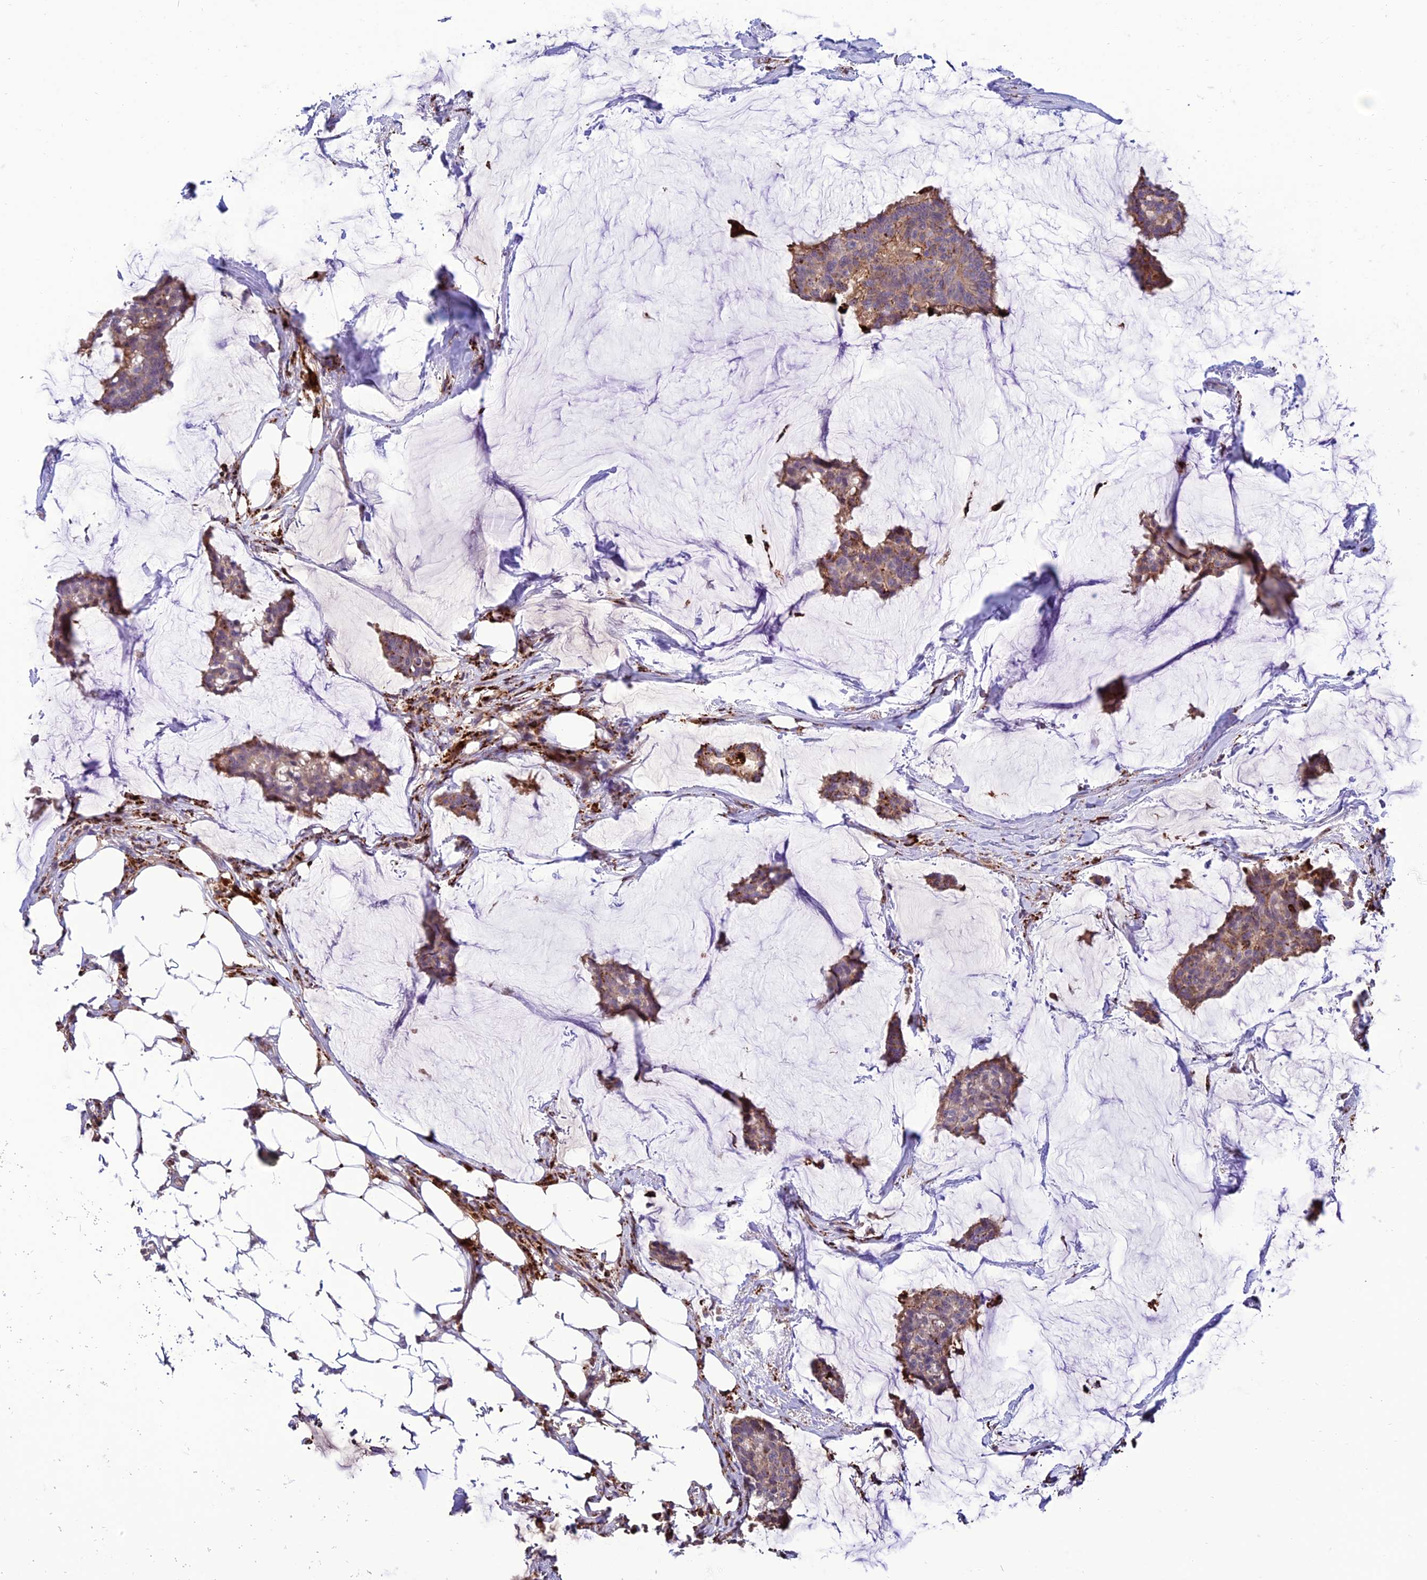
{"staining": {"intensity": "weak", "quantity": "25%-75%", "location": "cytoplasmic/membranous"}, "tissue": "breast cancer", "cell_type": "Tumor cells", "image_type": "cancer", "snomed": [{"axis": "morphology", "description": "Duct carcinoma"}, {"axis": "topography", "description": "Breast"}], "caption": "Breast cancer stained with IHC reveals weak cytoplasmic/membranous expression in about 25%-75% of tumor cells.", "gene": "ARHGEF18", "patient": {"sex": "female", "age": 93}}